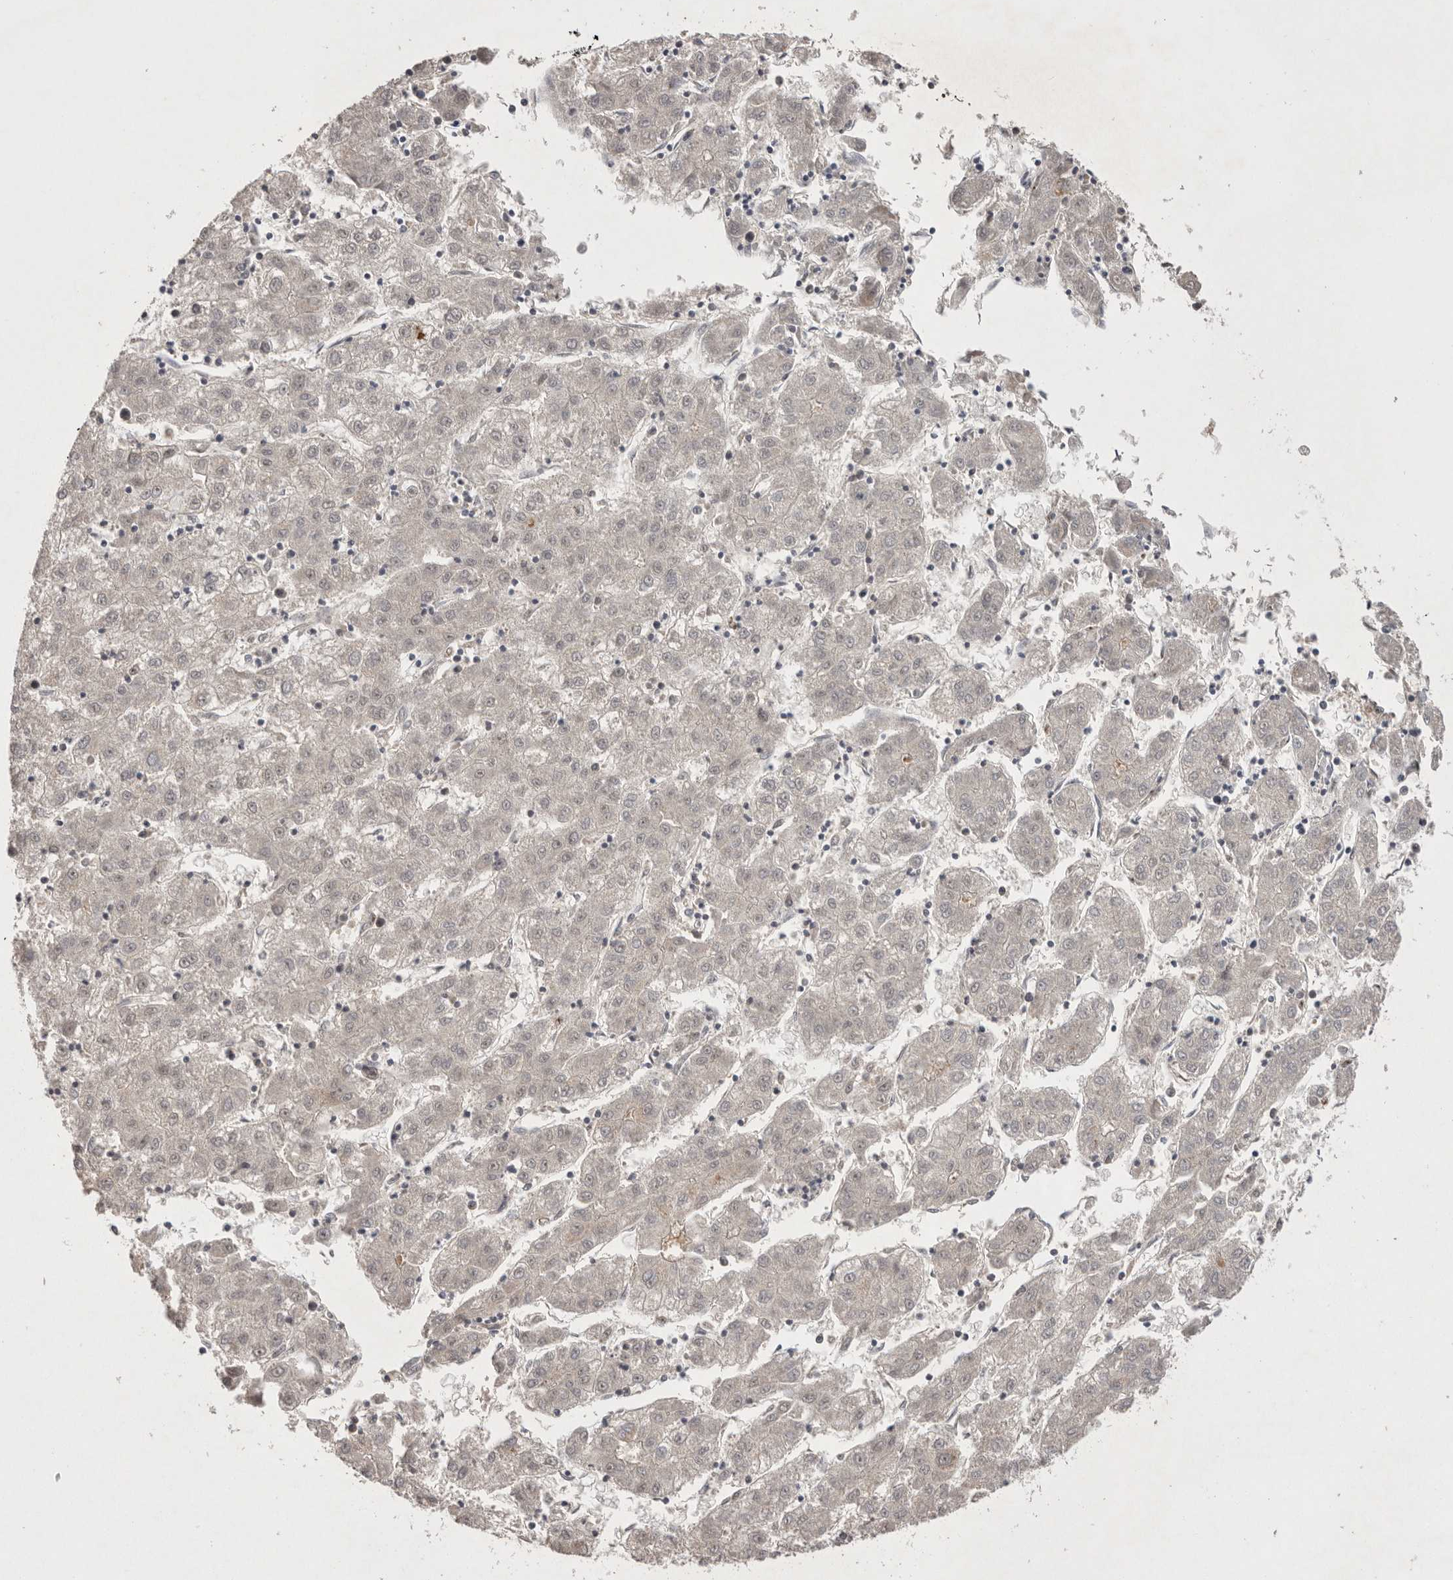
{"staining": {"intensity": "negative", "quantity": "none", "location": "none"}, "tissue": "liver cancer", "cell_type": "Tumor cells", "image_type": "cancer", "snomed": [{"axis": "morphology", "description": "Carcinoma, Hepatocellular, NOS"}, {"axis": "topography", "description": "Liver"}], "caption": "High power microscopy image of an immunohistochemistry (IHC) photomicrograph of liver hepatocellular carcinoma, revealing no significant expression in tumor cells. (DAB (3,3'-diaminobenzidine) immunohistochemistry (IHC) visualized using brightfield microscopy, high magnification).", "gene": "HUS1", "patient": {"sex": "male", "age": 72}}